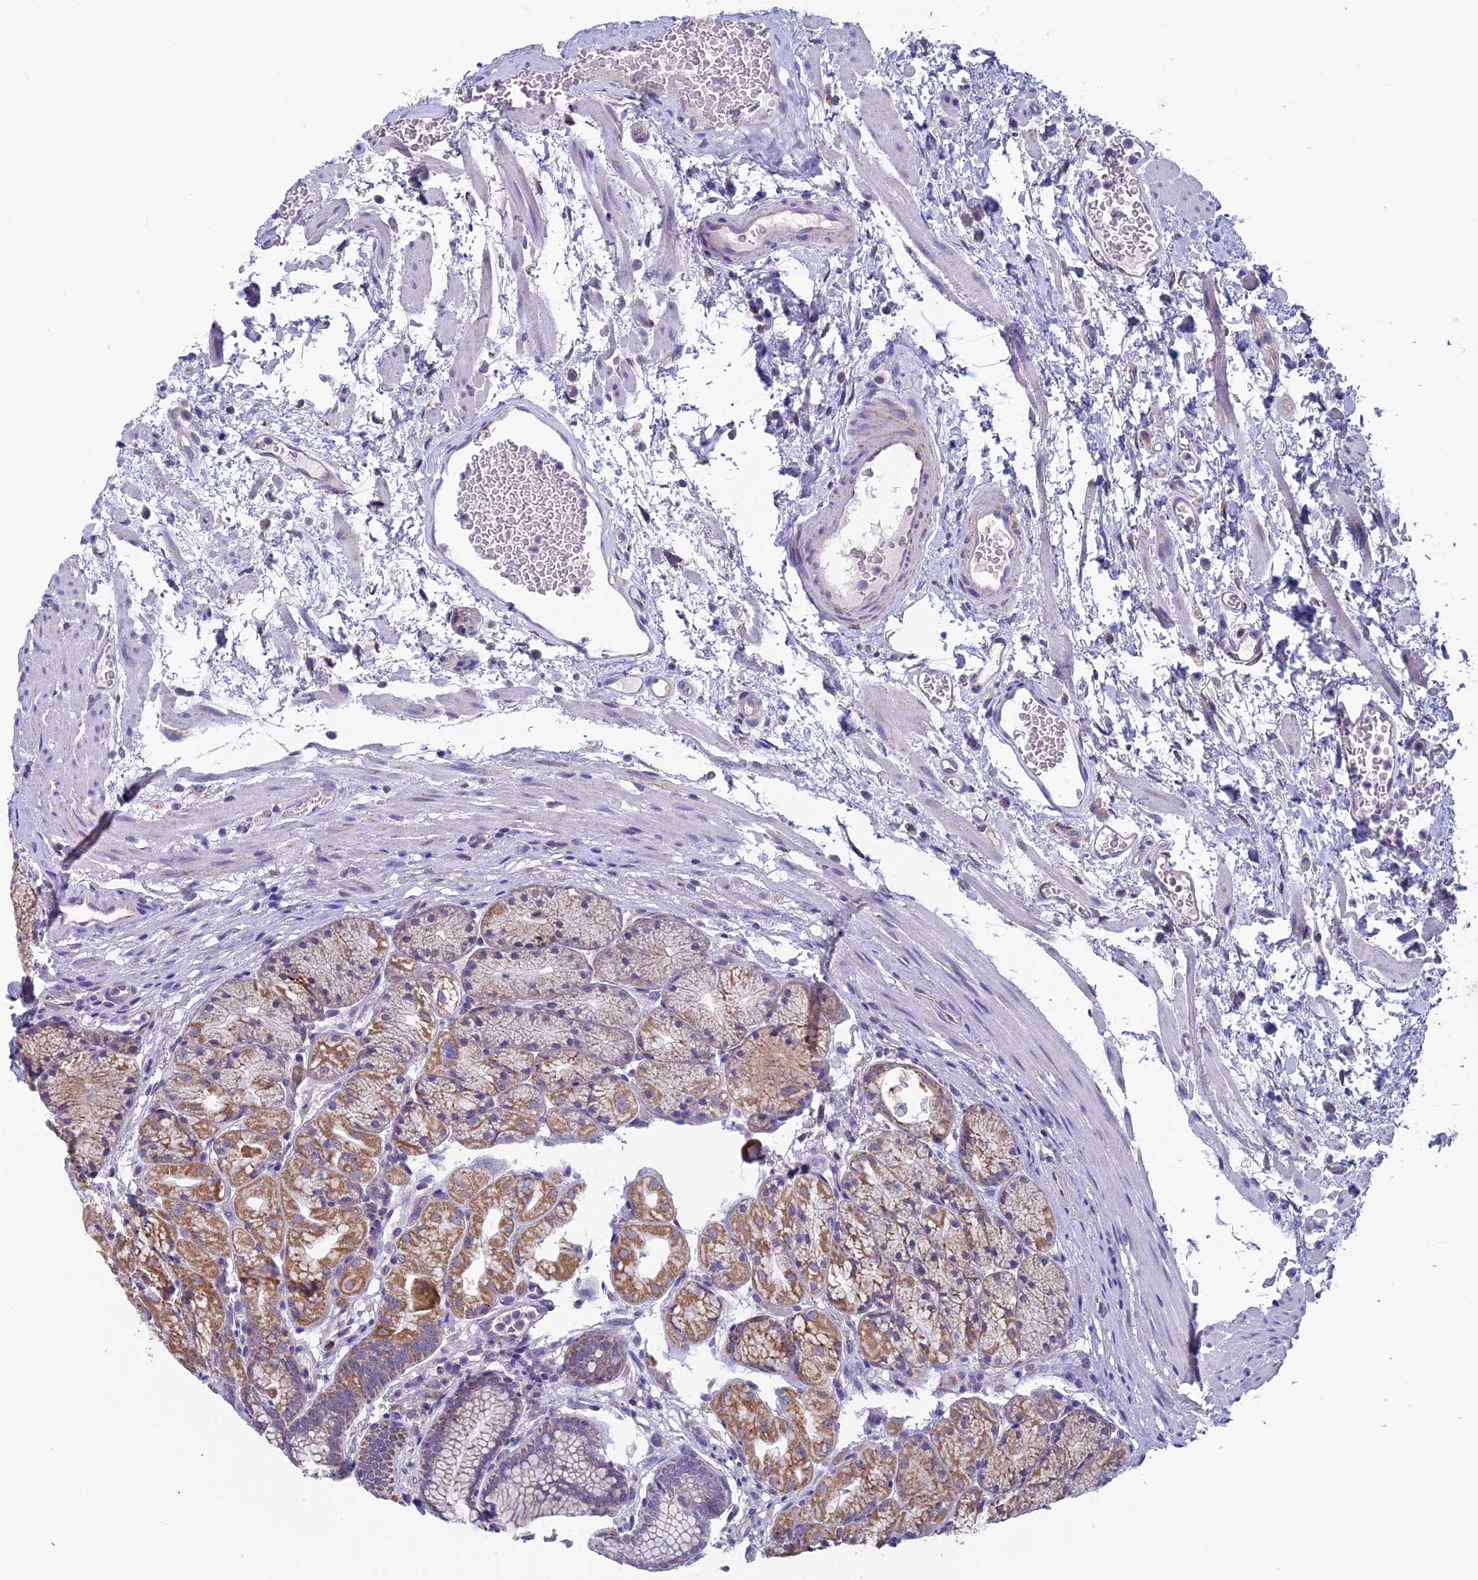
{"staining": {"intensity": "moderate", "quantity": ">75%", "location": "cytoplasmic/membranous"}, "tissue": "stomach", "cell_type": "Glandular cells", "image_type": "normal", "snomed": [{"axis": "morphology", "description": "Normal tissue, NOS"}, {"axis": "topography", "description": "Stomach"}], "caption": "High-magnification brightfield microscopy of benign stomach stained with DAB (brown) and counterstained with hematoxylin (blue). glandular cells exhibit moderate cytoplasmic/membranous staining is appreciated in about>75% of cells.", "gene": "MFSD12", "patient": {"sex": "male", "age": 63}}